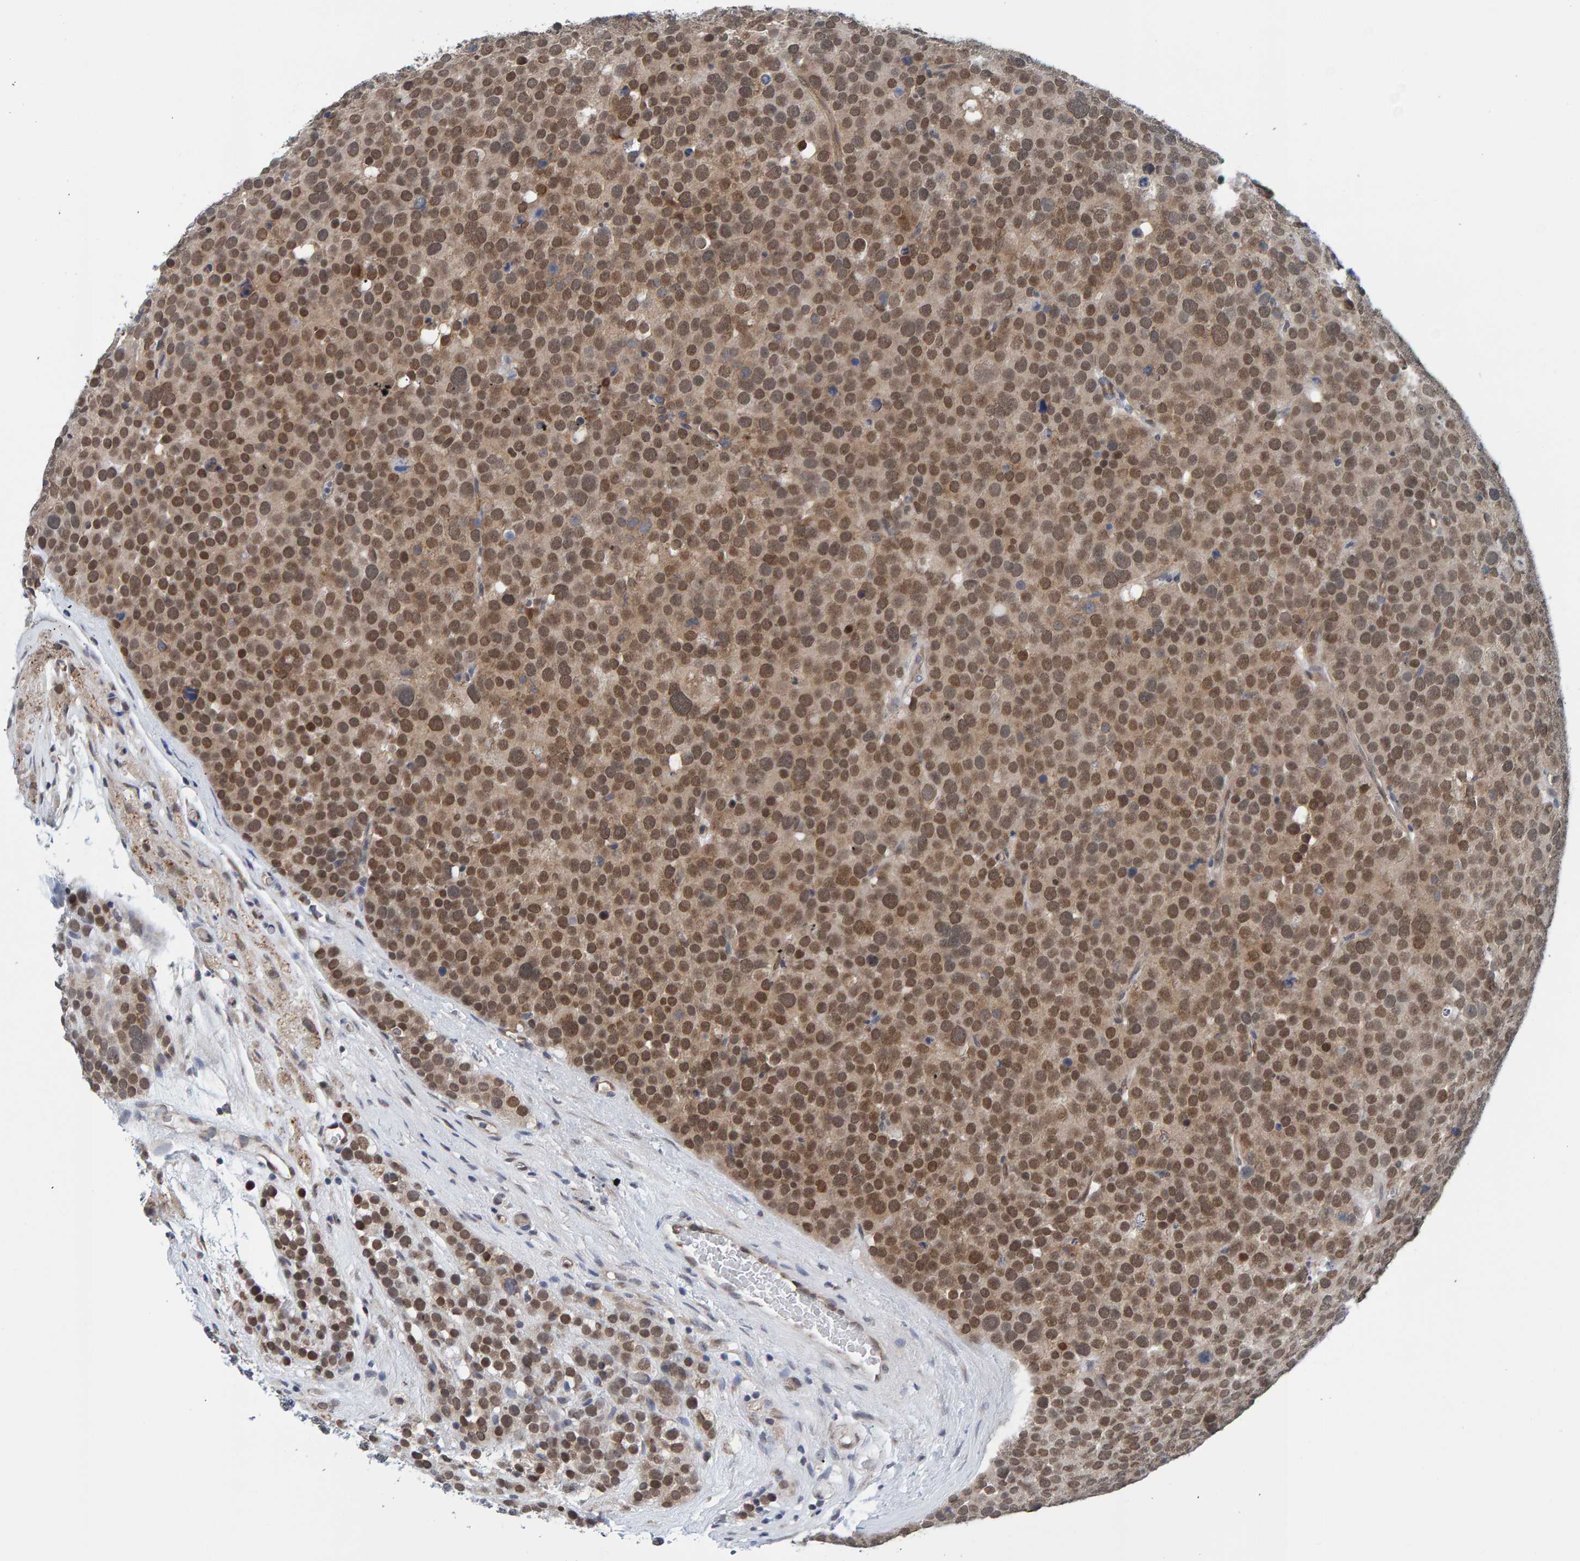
{"staining": {"intensity": "moderate", "quantity": ">75%", "location": "cytoplasmic/membranous,nuclear"}, "tissue": "testis cancer", "cell_type": "Tumor cells", "image_type": "cancer", "snomed": [{"axis": "morphology", "description": "Seminoma, NOS"}, {"axis": "topography", "description": "Testis"}], "caption": "Tumor cells reveal medium levels of moderate cytoplasmic/membranous and nuclear staining in approximately >75% of cells in testis cancer.", "gene": "SCRN2", "patient": {"sex": "male", "age": 71}}